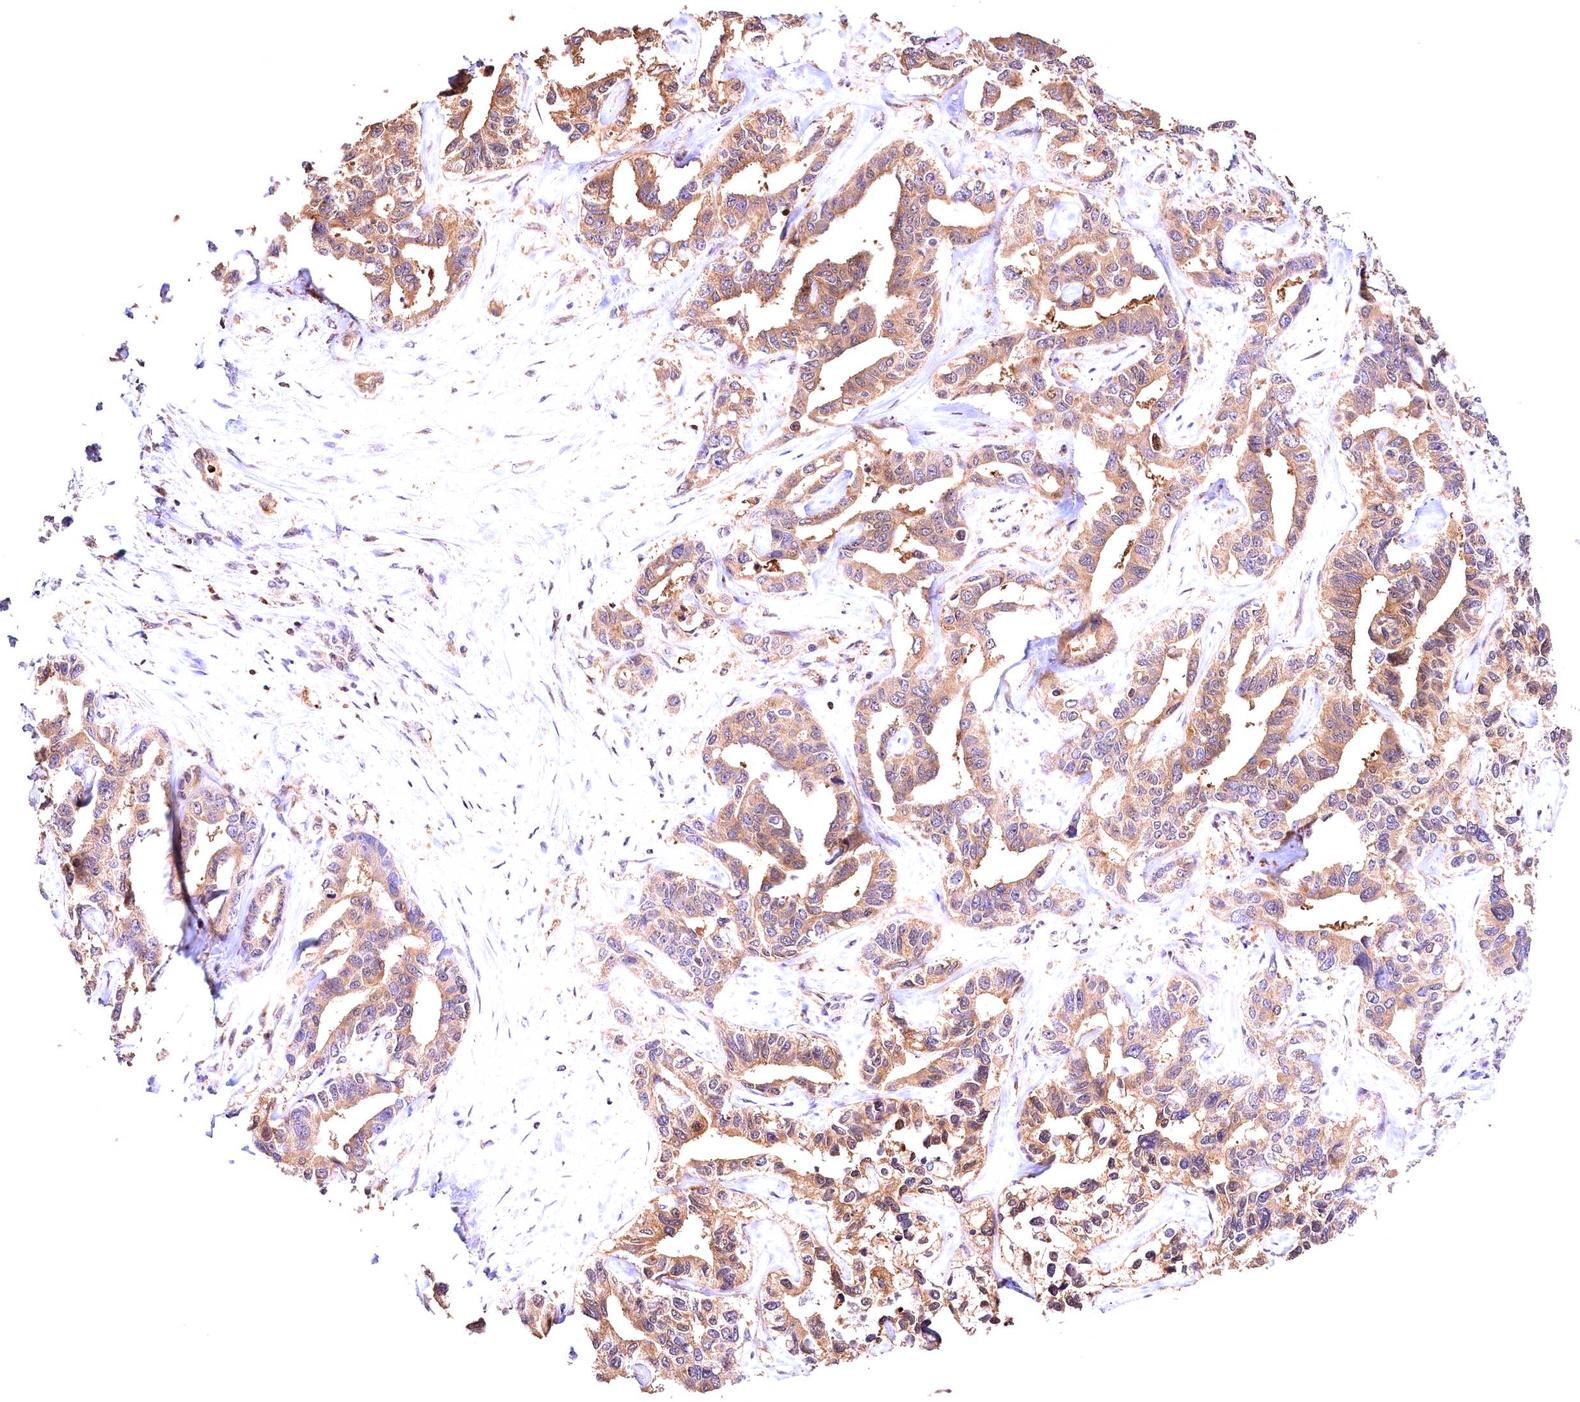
{"staining": {"intensity": "moderate", "quantity": ">75%", "location": "cytoplasmic/membranous"}, "tissue": "liver cancer", "cell_type": "Tumor cells", "image_type": "cancer", "snomed": [{"axis": "morphology", "description": "Cholangiocarcinoma"}, {"axis": "topography", "description": "Liver"}], "caption": "A brown stain labels moderate cytoplasmic/membranous positivity of a protein in cholangiocarcinoma (liver) tumor cells.", "gene": "KPTN", "patient": {"sex": "male", "age": 59}}